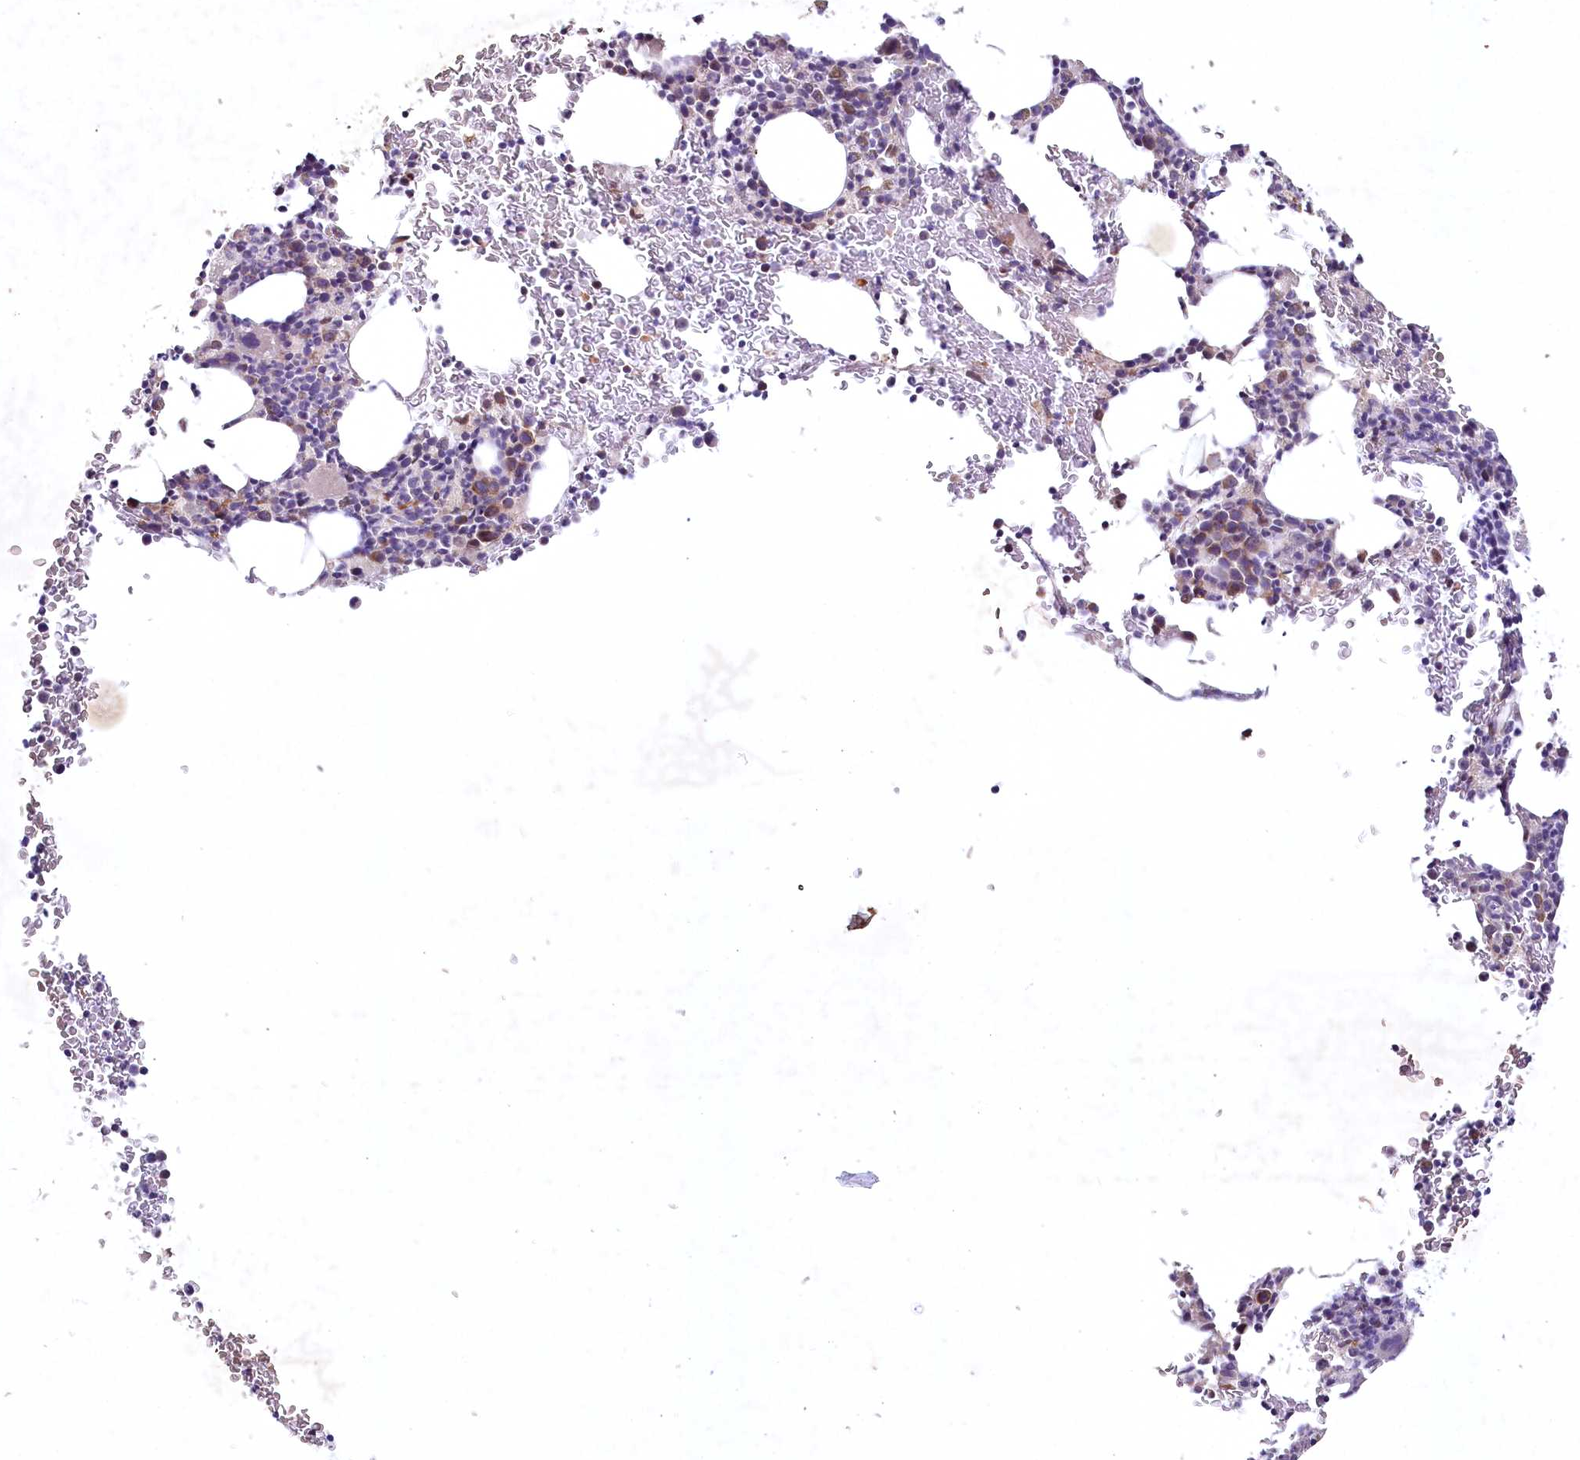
{"staining": {"intensity": "moderate", "quantity": "25%-75%", "location": "cytoplasmic/membranous"}, "tissue": "bone marrow", "cell_type": "Hematopoietic cells", "image_type": "normal", "snomed": [{"axis": "morphology", "description": "Normal tissue, NOS"}, {"axis": "topography", "description": "Bone marrow"}], "caption": "The immunohistochemical stain shows moderate cytoplasmic/membranous staining in hematopoietic cells of benign bone marrow. The staining was performed using DAB to visualize the protein expression in brown, while the nuclei were stained in blue with hematoxylin (Magnification: 20x).", "gene": "MRPL44", "patient": {"sex": "male", "age": 79}}